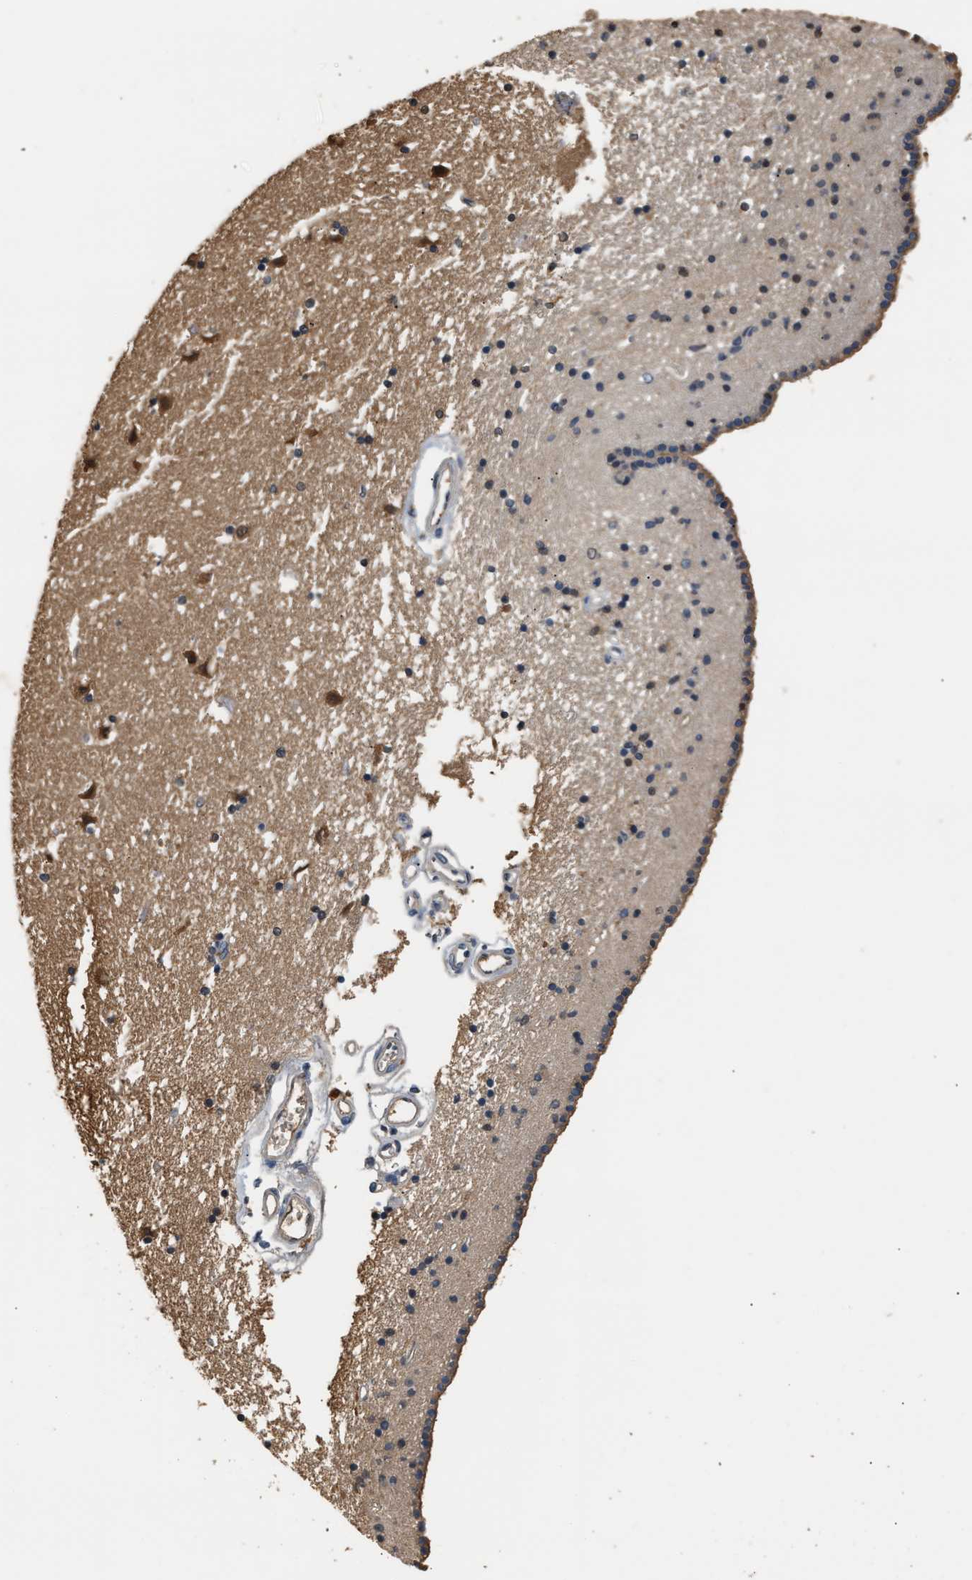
{"staining": {"intensity": "moderate", "quantity": "25%-75%", "location": "cytoplasmic/membranous"}, "tissue": "caudate", "cell_type": "Glial cells", "image_type": "normal", "snomed": [{"axis": "morphology", "description": "Normal tissue, NOS"}, {"axis": "topography", "description": "Lateral ventricle wall"}], "caption": "The histopathology image reveals staining of normal caudate, revealing moderate cytoplasmic/membranous protein positivity (brown color) within glial cells.", "gene": "GPI", "patient": {"sex": "male", "age": 45}}